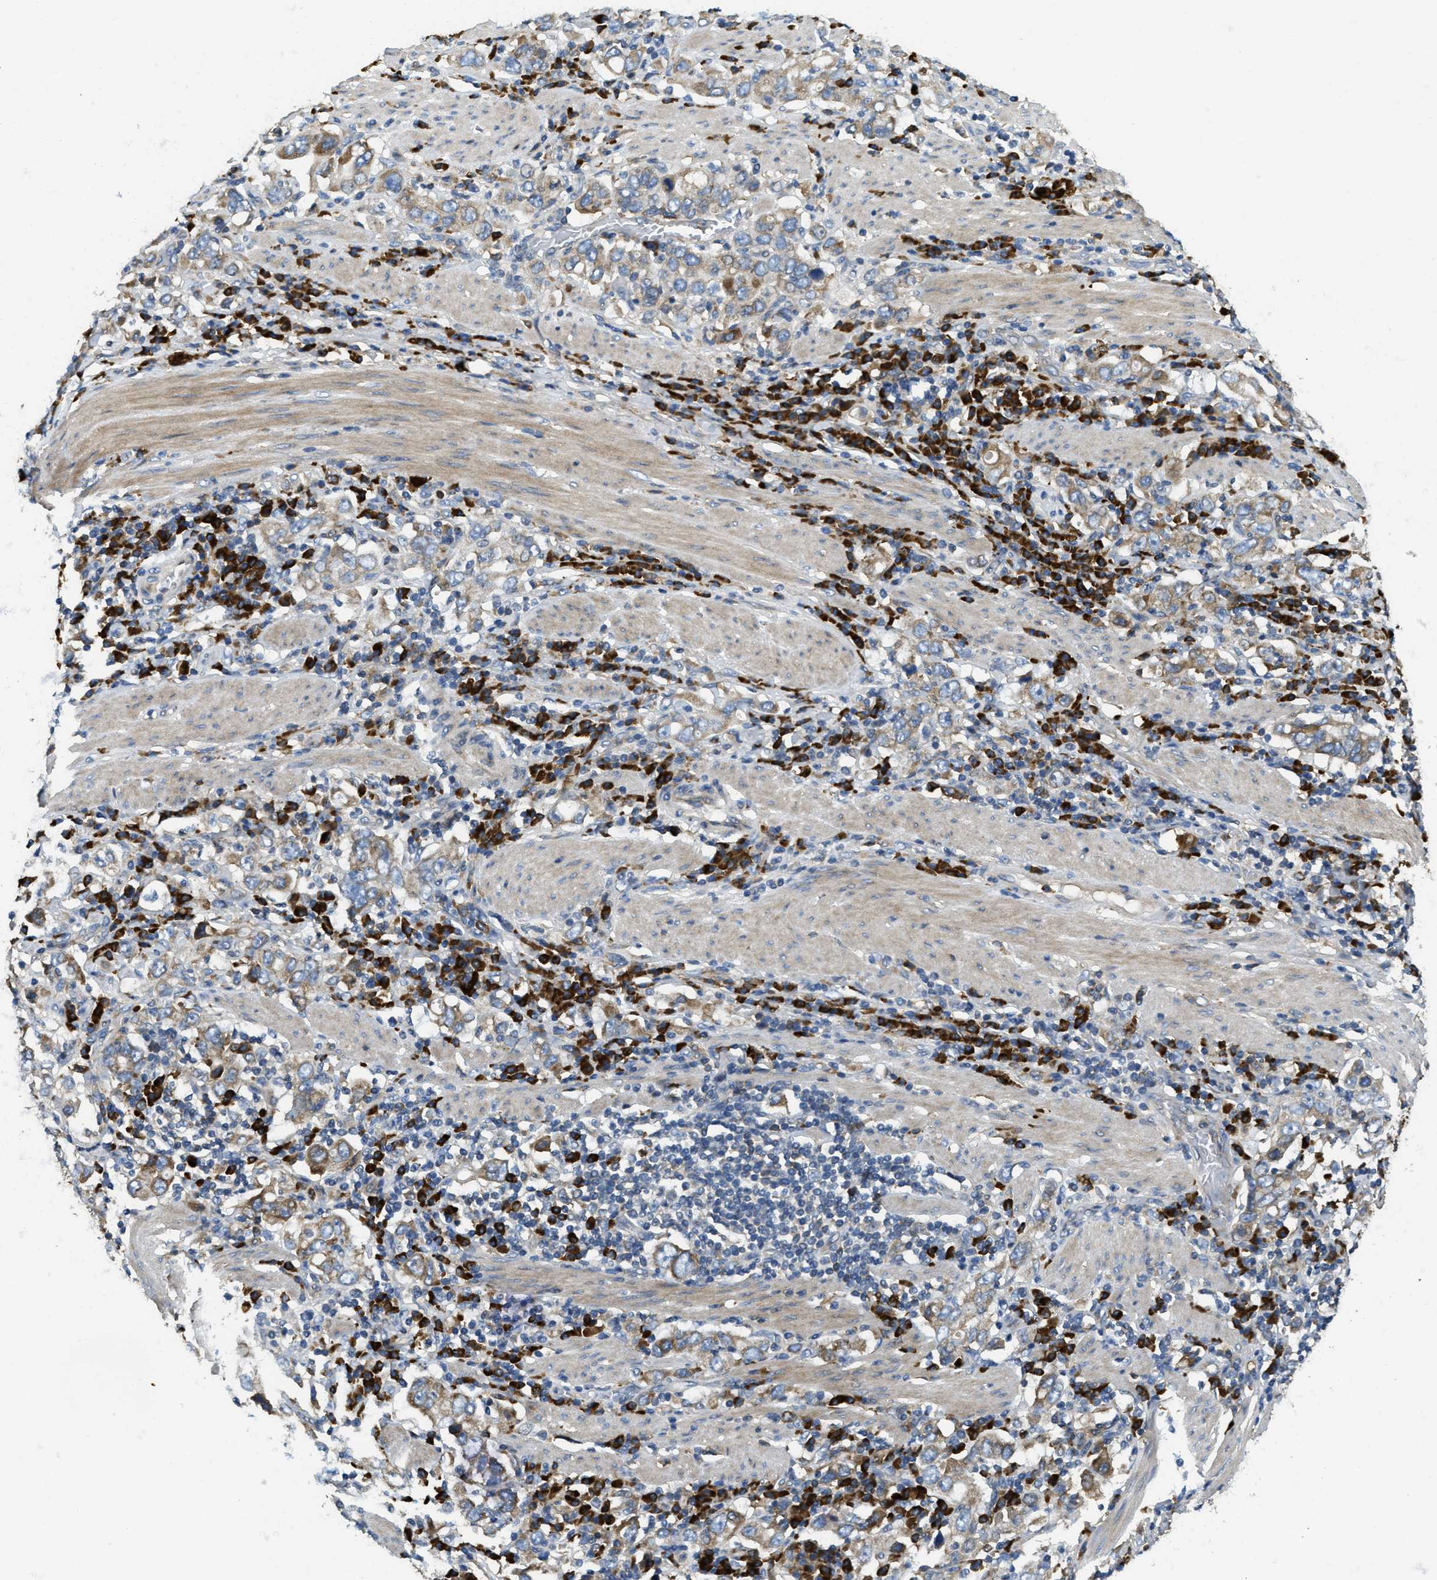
{"staining": {"intensity": "weak", "quantity": "25%-75%", "location": "cytoplasmic/membranous"}, "tissue": "stomach cancer", "cell_type": "Tumor cells", "image_type": "cancer", "snomed": [{"axis": "morphology", "description": "Adenocarcinoma, NOS"}, {"axis": "topography", "description": "Stomach, upper"}], "caption": "DAB (3,3'-diaminobenzidine) immunohistochemical staining of human stomach cancer (adenocarcinoma) displays weak cytoplasmic/membranous protein staining in about 25%-75% of tumor cells.", "gene": "SSR1", "patient": {"sex": "male", "age": 62}}